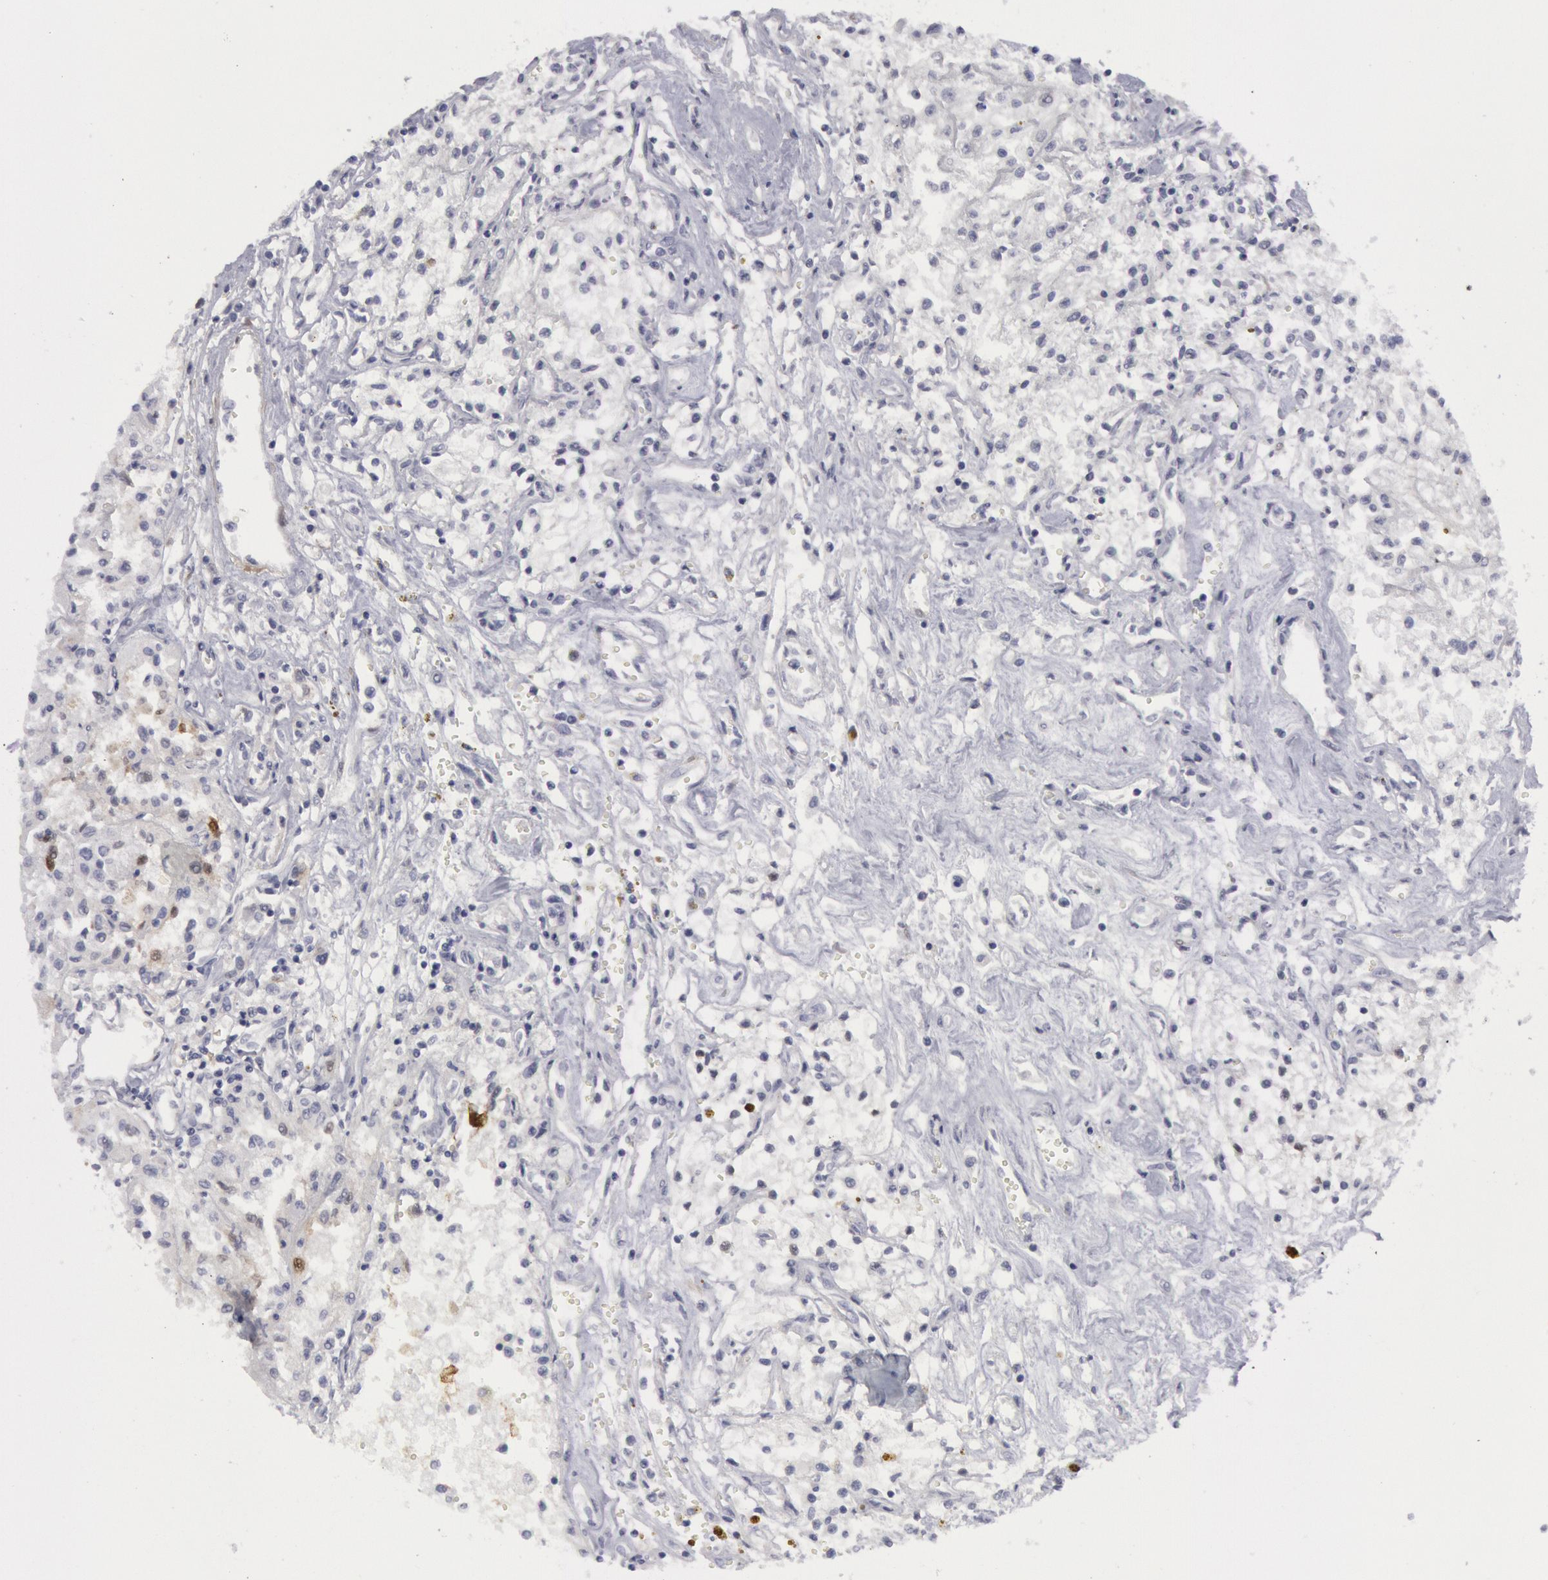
{"staining": {"intensity": "weak", "quantity": "<25%", "location": "cytoplasmic/membranous"}, "tissue": "renal cancer", "cell_type": "Tumor cells", "image_type": "cancer", "snomed": [{"axis": "morphology", "description": "Adenocarcinoma, NOS"}, {"axis": "topography", "description": "Kidney"}], "caption": "This is a image of immunohistochemistry (IHC) staining of renal adenocarcinoma, which shows no positivity in tumor cells.", "gene": "FHL1", "patient": {"sex": "male", "age": 78}}